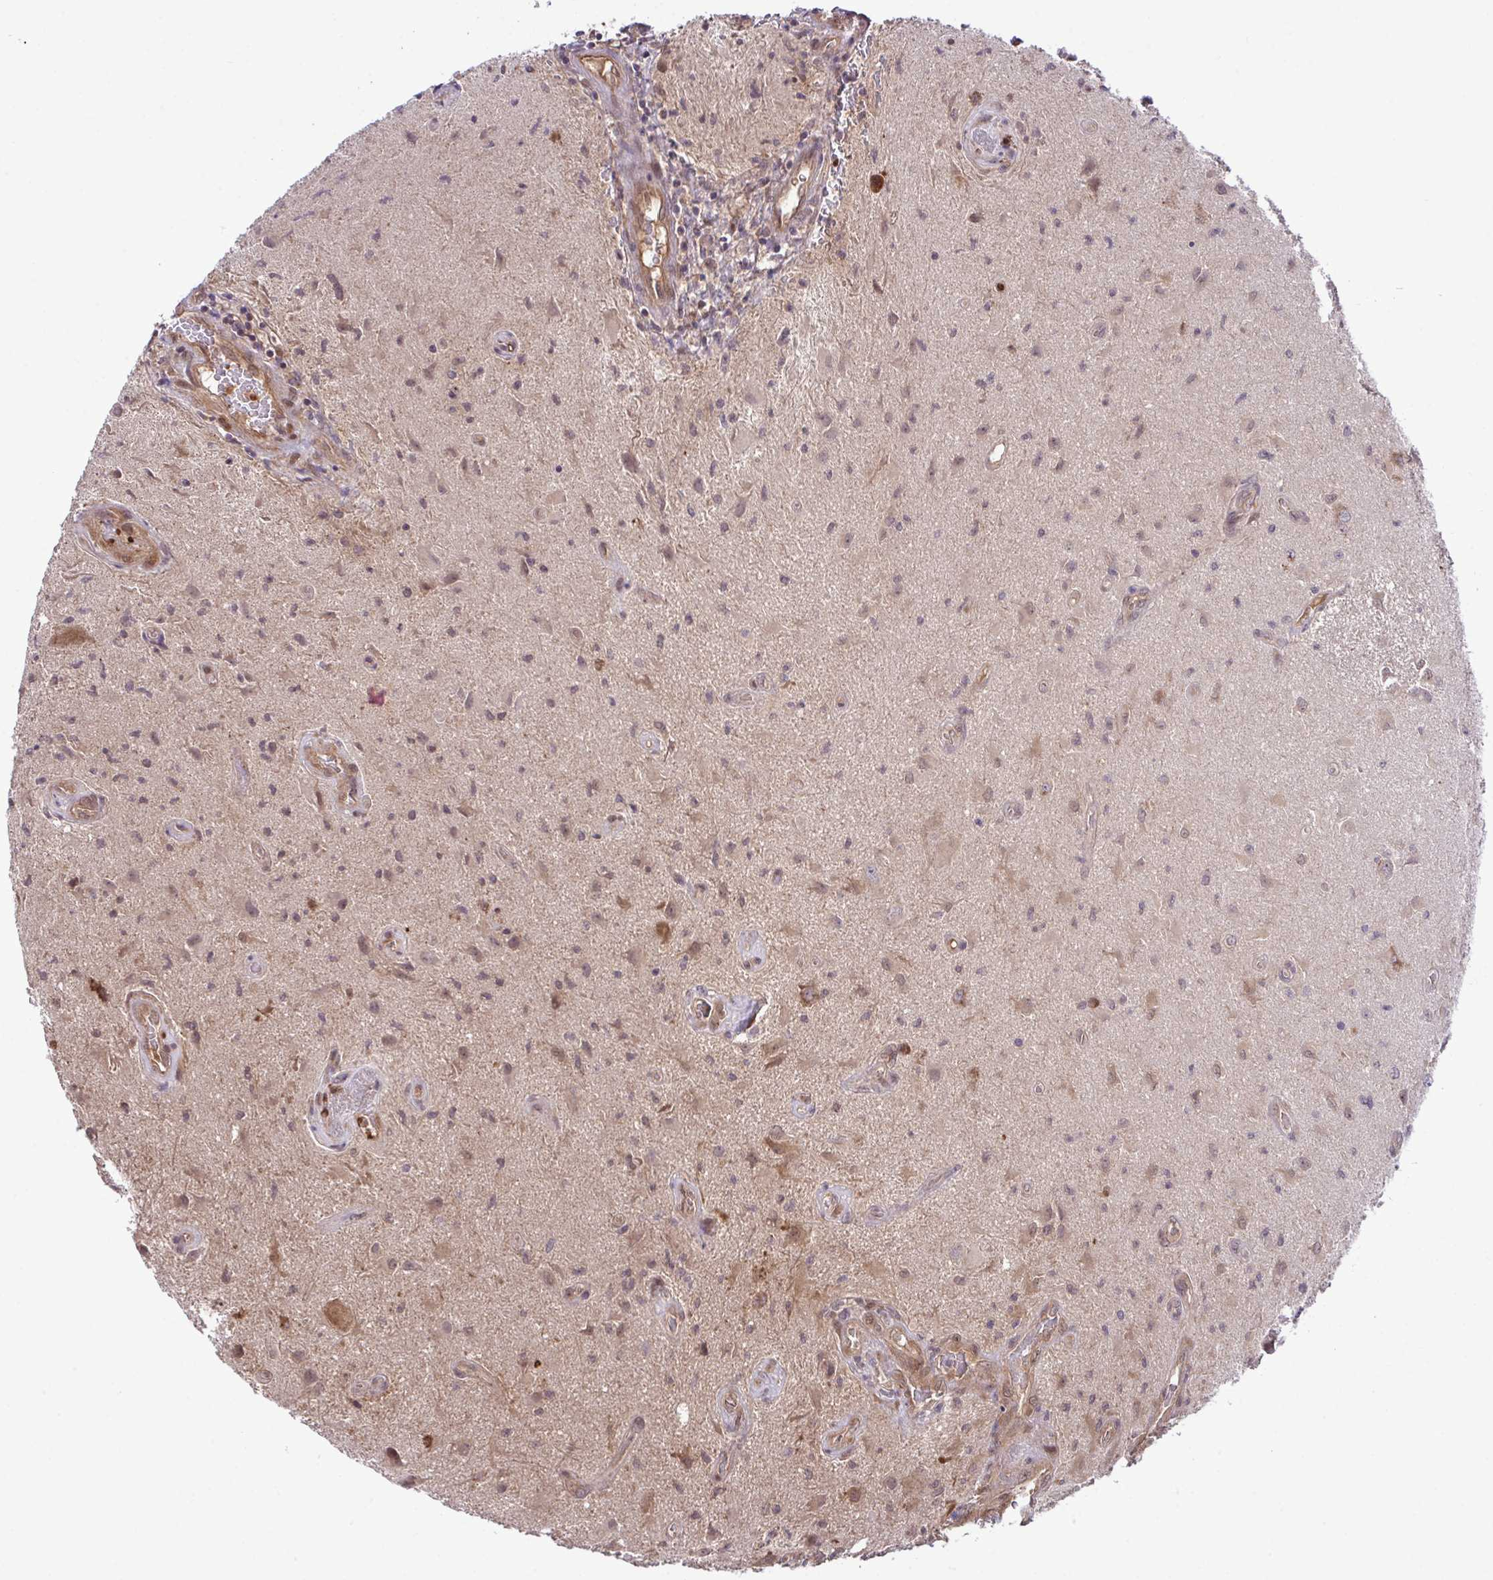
{"staining": {"intensity": "weak", "quantity": "25%-75%", "location": "cytoplasmic/membranous,nuclear"}, "tissue": "glioma", "cell_type": "Tumor cells", "image_type": "cancer", "snomed": [{"axis": "morphology", "description": "Glioma, malignant, High grade"}, {"axis": "topography", "description": "Brain"}], "caption": "This image demonstrates glioma stained with immunohistochemistry to label a protein in brown. The cytoplasmic/membranous and nuclear of tumor cells show weak positivity for the protein. Nuclei are counter-stained blue.", "gene": "CMPK1", "patient": {"sex": "male", "age": 67}}